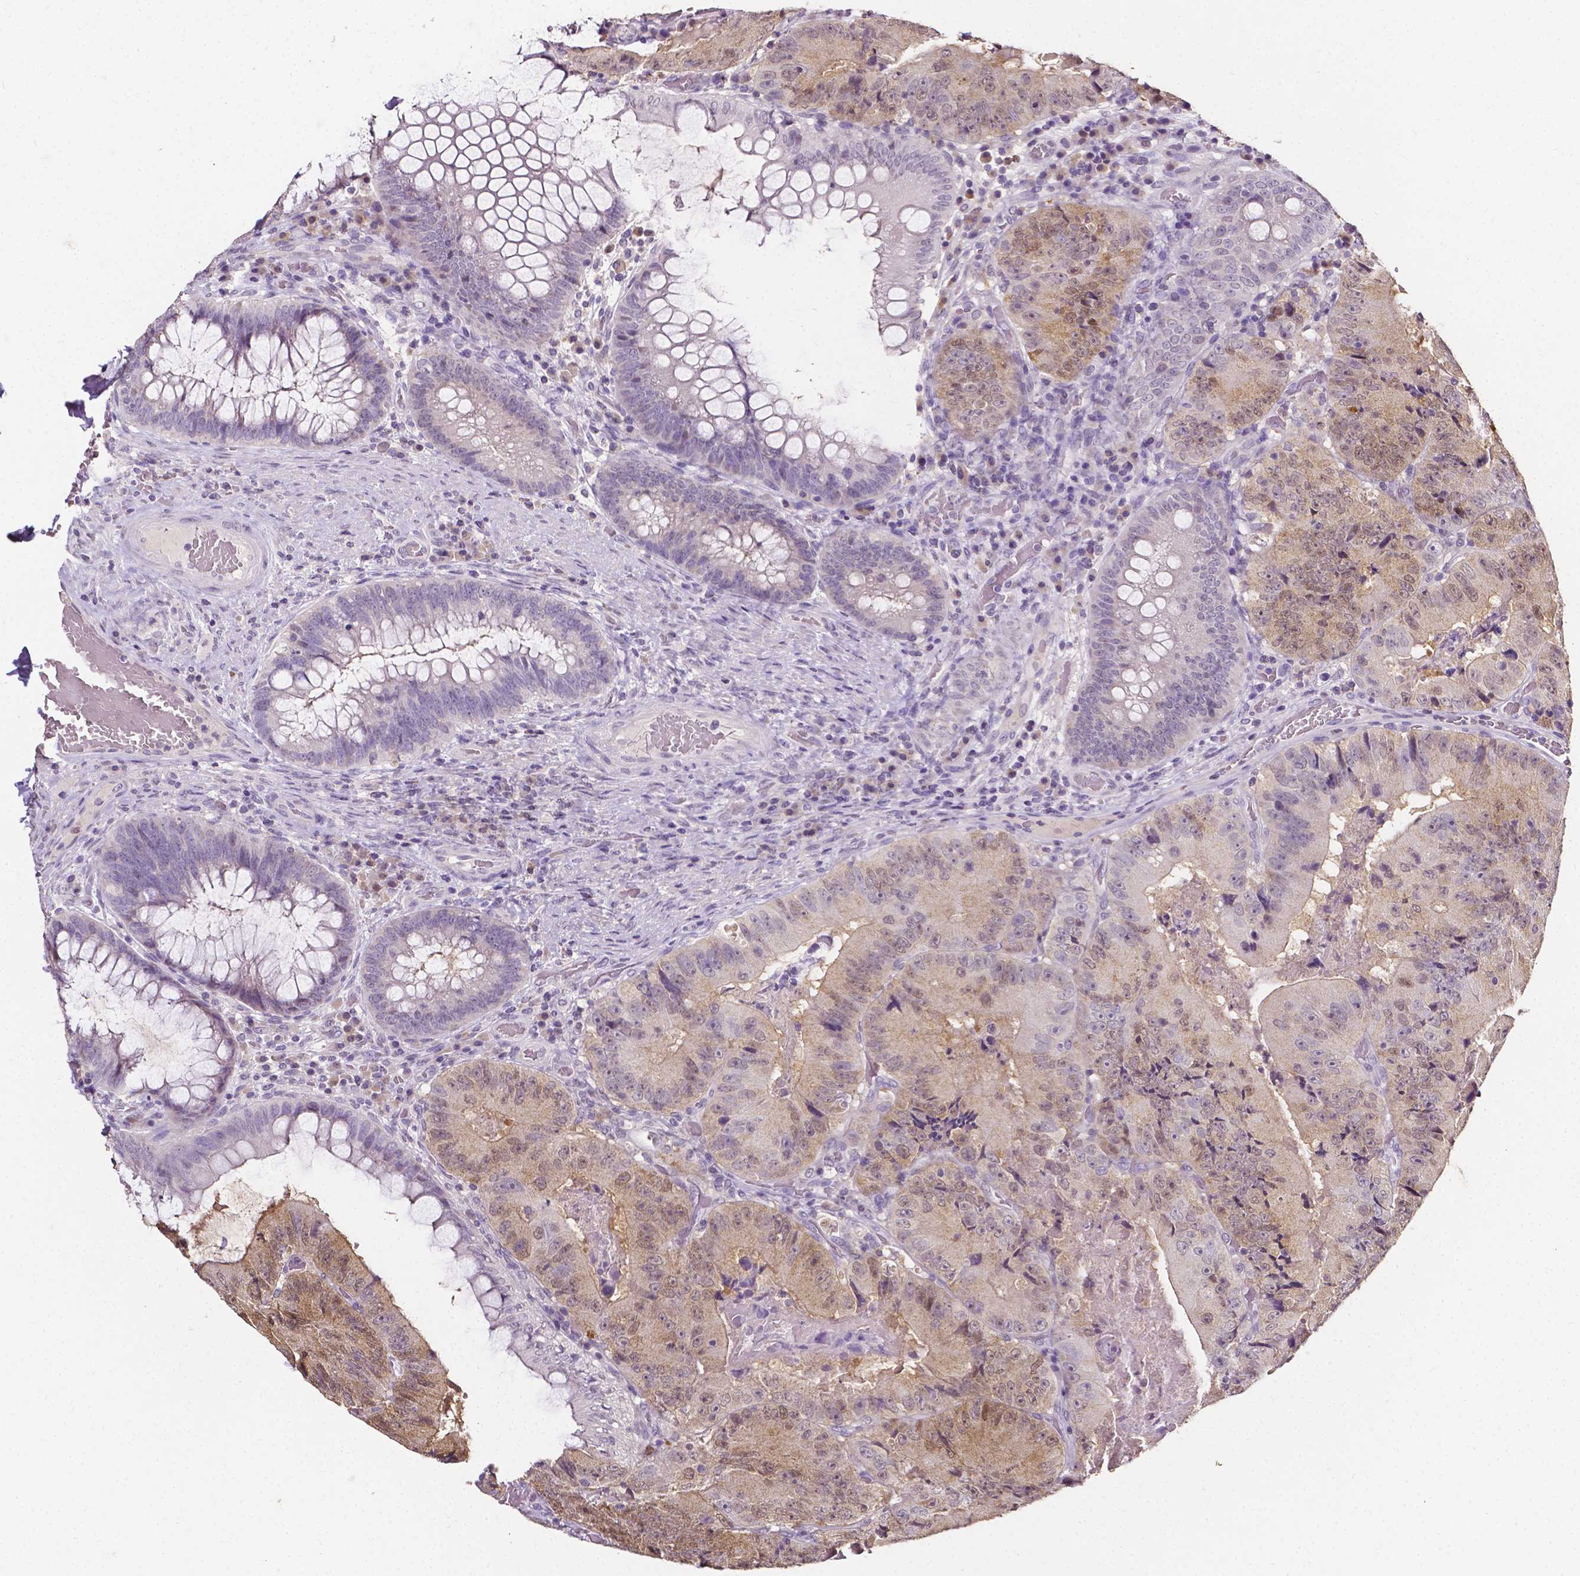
{"staining": {"intensity": "weak", "quantity": "25%-75%", "location": "cytoplasmic/membranous"}, "tissue": "colorectal cancer", "cell_type": "Tumor cells", "image_type": "cancer", "snomed": [{"axis": "morphology", "description": "Adenocarcinoma, NOS"}, {"axis": "topography", "description": "Colon"}], "caption": "A brown stain shows weak cytoplasmic/membranous positivity of a protein in adenocarcinoma (colorectal) tumor cells.", "gene": "PSAT1", "patient": {"sex": "female", "age": 86}}